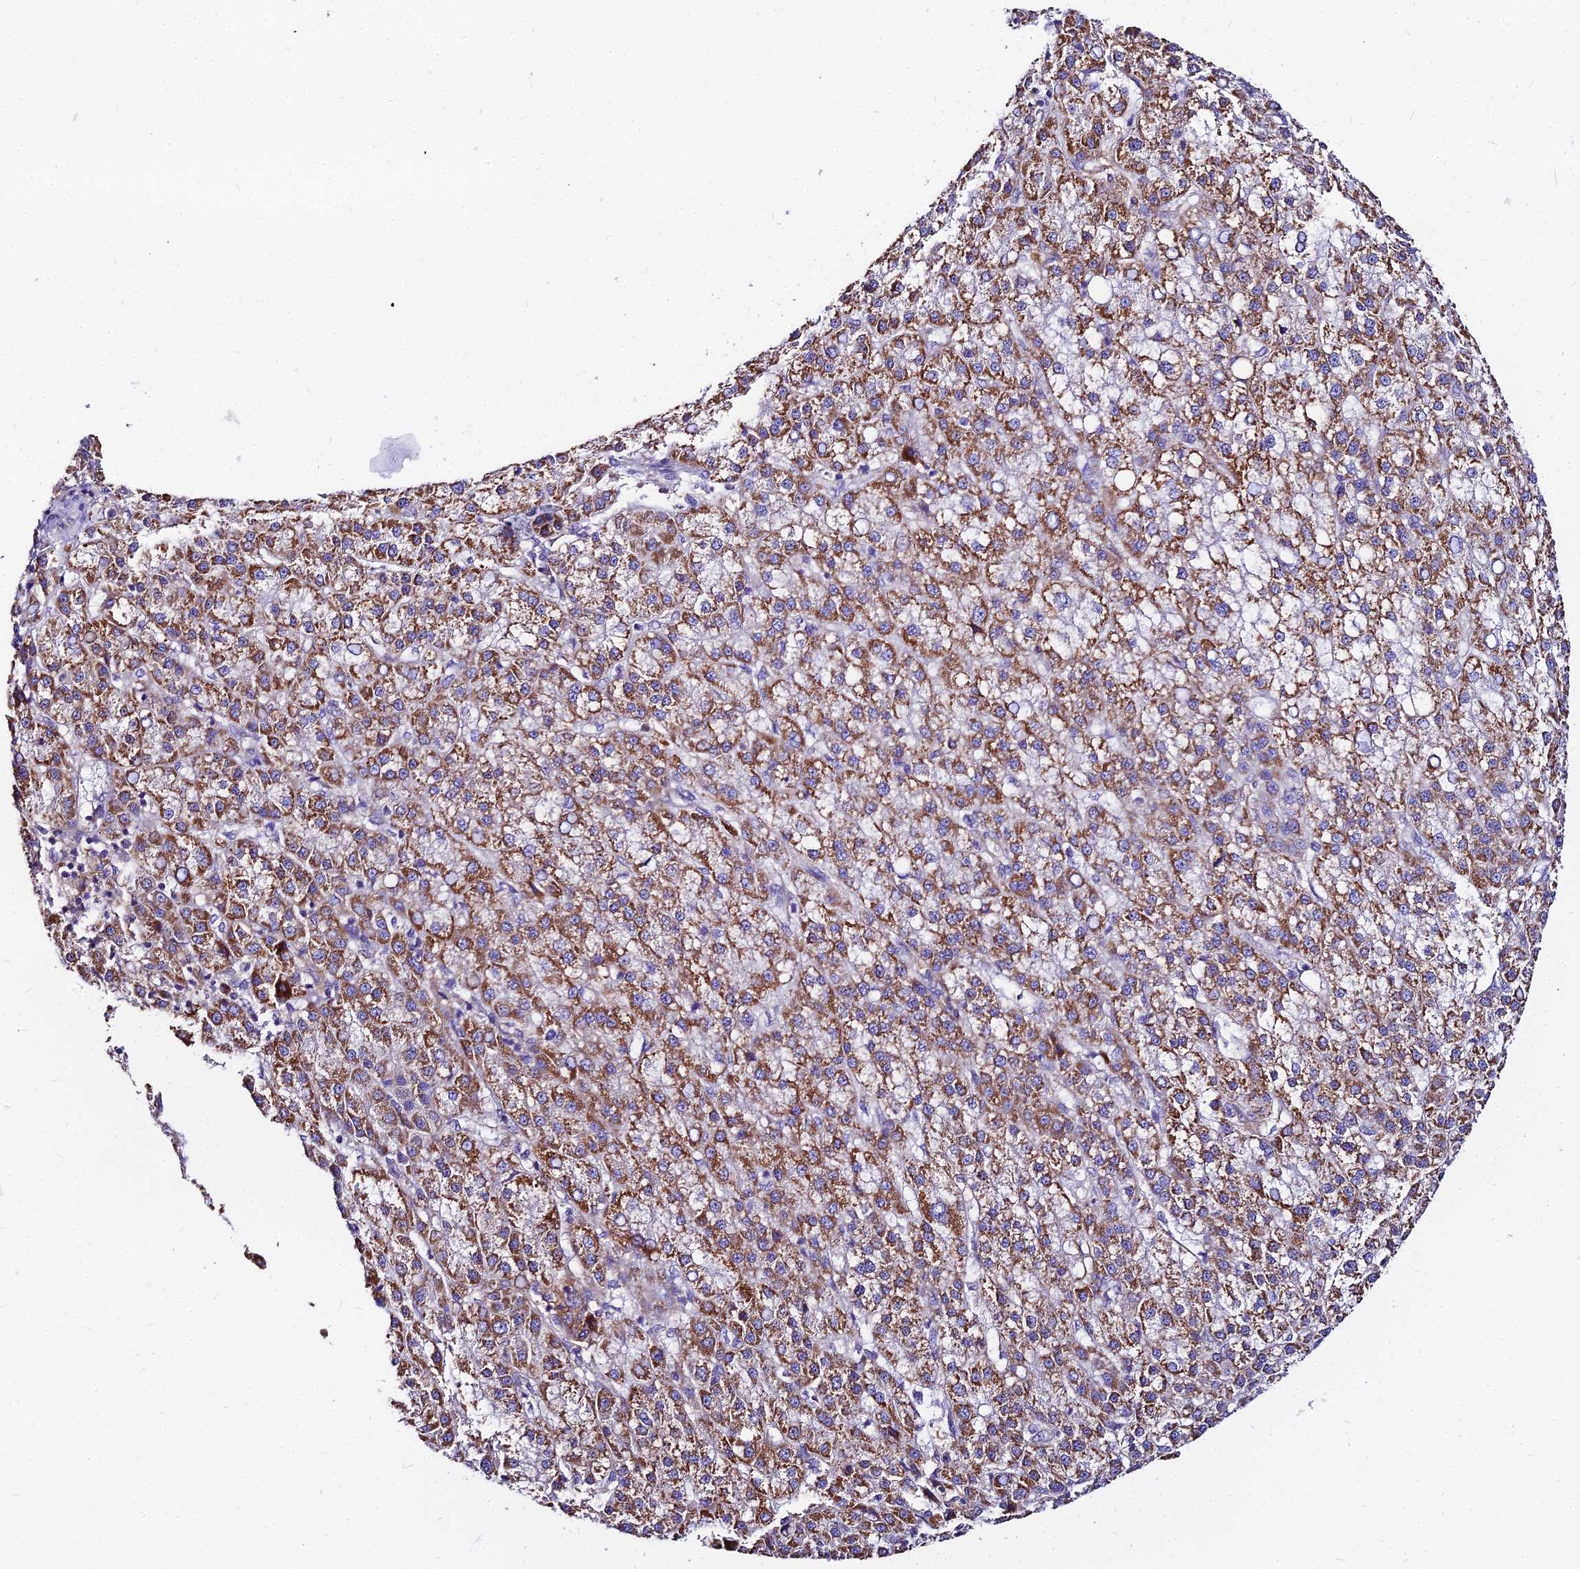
{"staining": {"intensity": "moderate", "quantity": ">75%", "location": "cytoplasmic/membranous"}, "tissue": "liver cancer", "cell_type": "Tumor cells", "image_type": "cancer", "snomed": [{"axis": "morphology", "description": "Carcinoma, Hepatocellular, NOS"}, {"axis": "topography", "description": "Liver"}], "caption": "Moderate cytoplasmic/membranous staining is identified in about >75% of tumor cells in hepatocellular carcinoma (liver).", "gene": "GLYAT", "patient": {"sex": "female", "age": 58}}